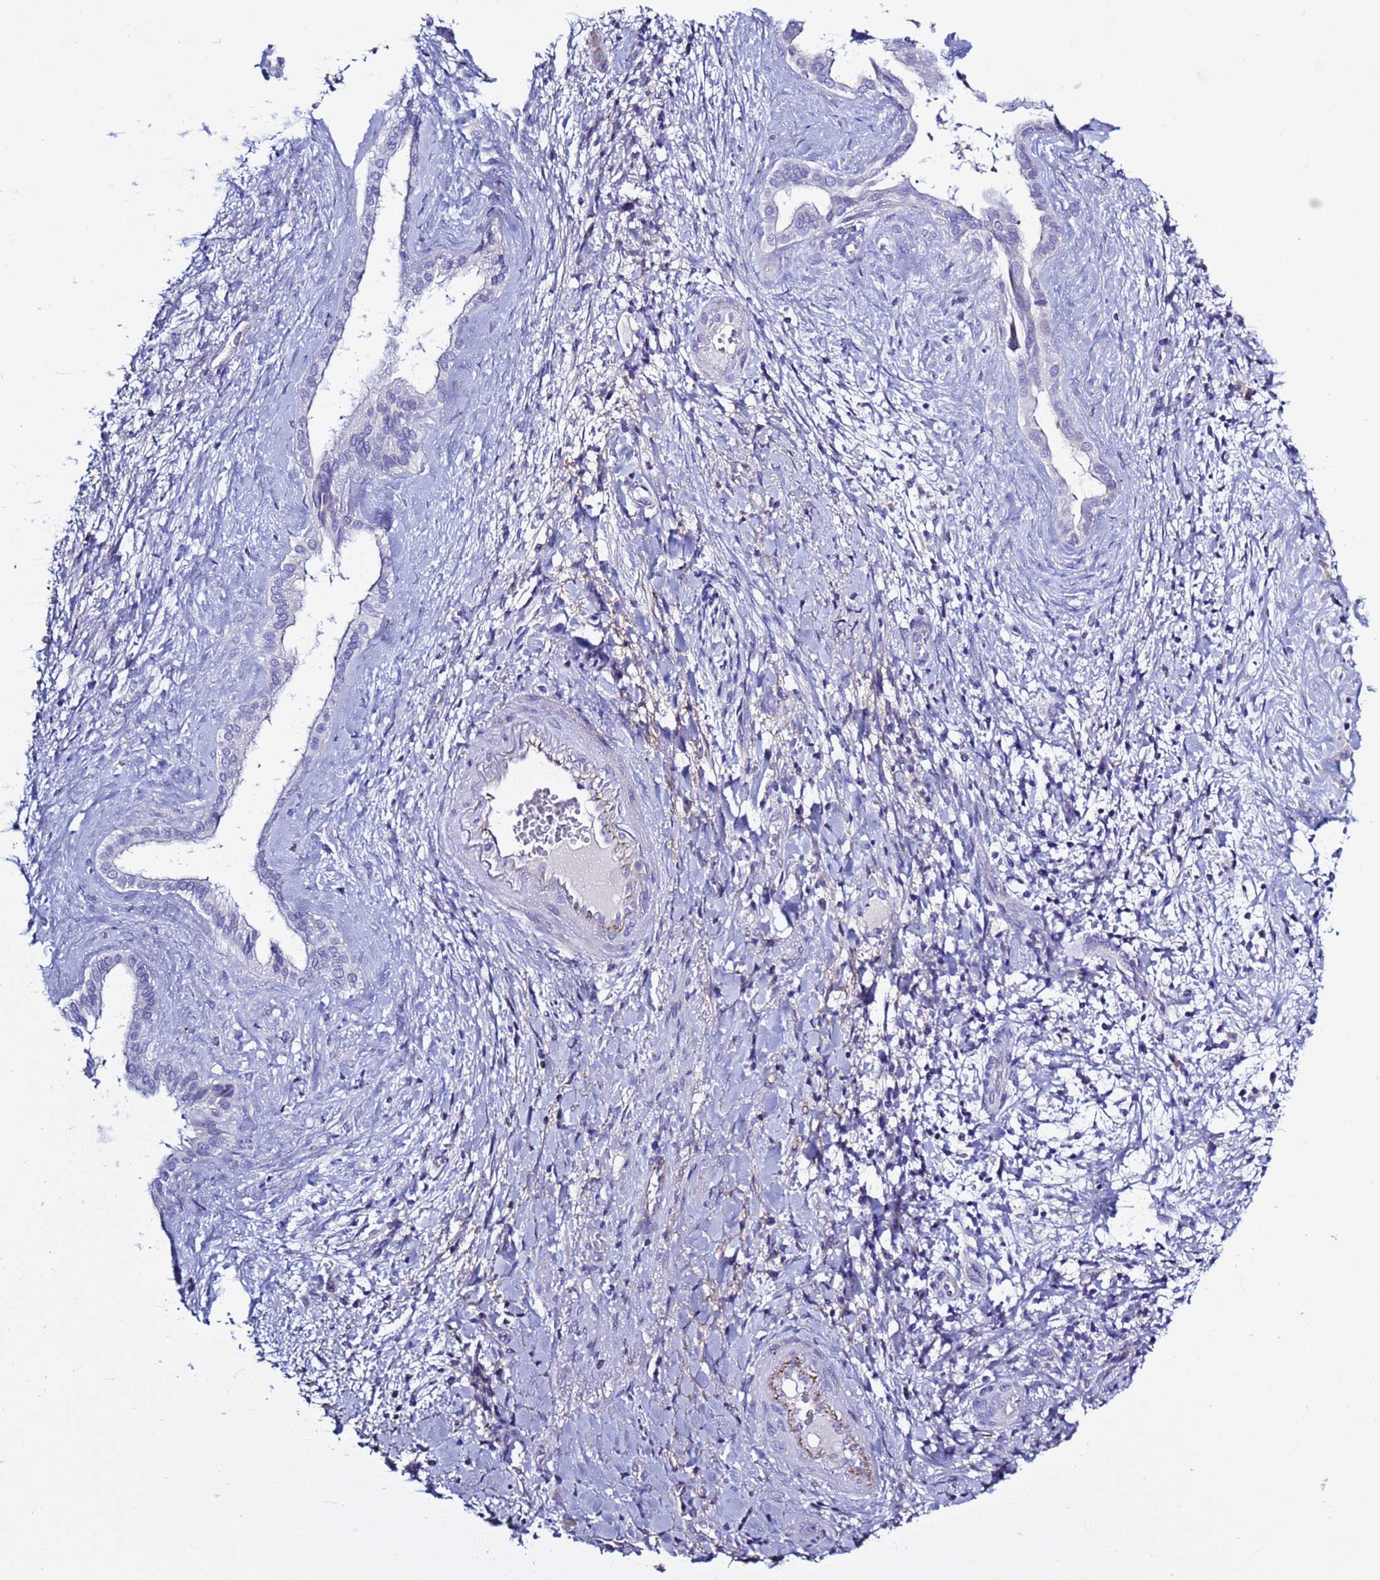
{"staining": {"intensity": "negative", "quantity": "none", "location": "none"}, "tissue": "liver cancer", "cell_type": "Tumor cells", "image_type": "cancer", "snomed": [{"axis": "morphology", "description": "Cholangiocarcinoma"}, {"axis": "topography", "description": "Liver"}], "caption": "The photomicrograph exhibits no significant expression in tumor cells of liver cancer (cholangiocarcinoma).", "gene": "ABHD17B", "patient": {"sex": "male", "age": 67}}